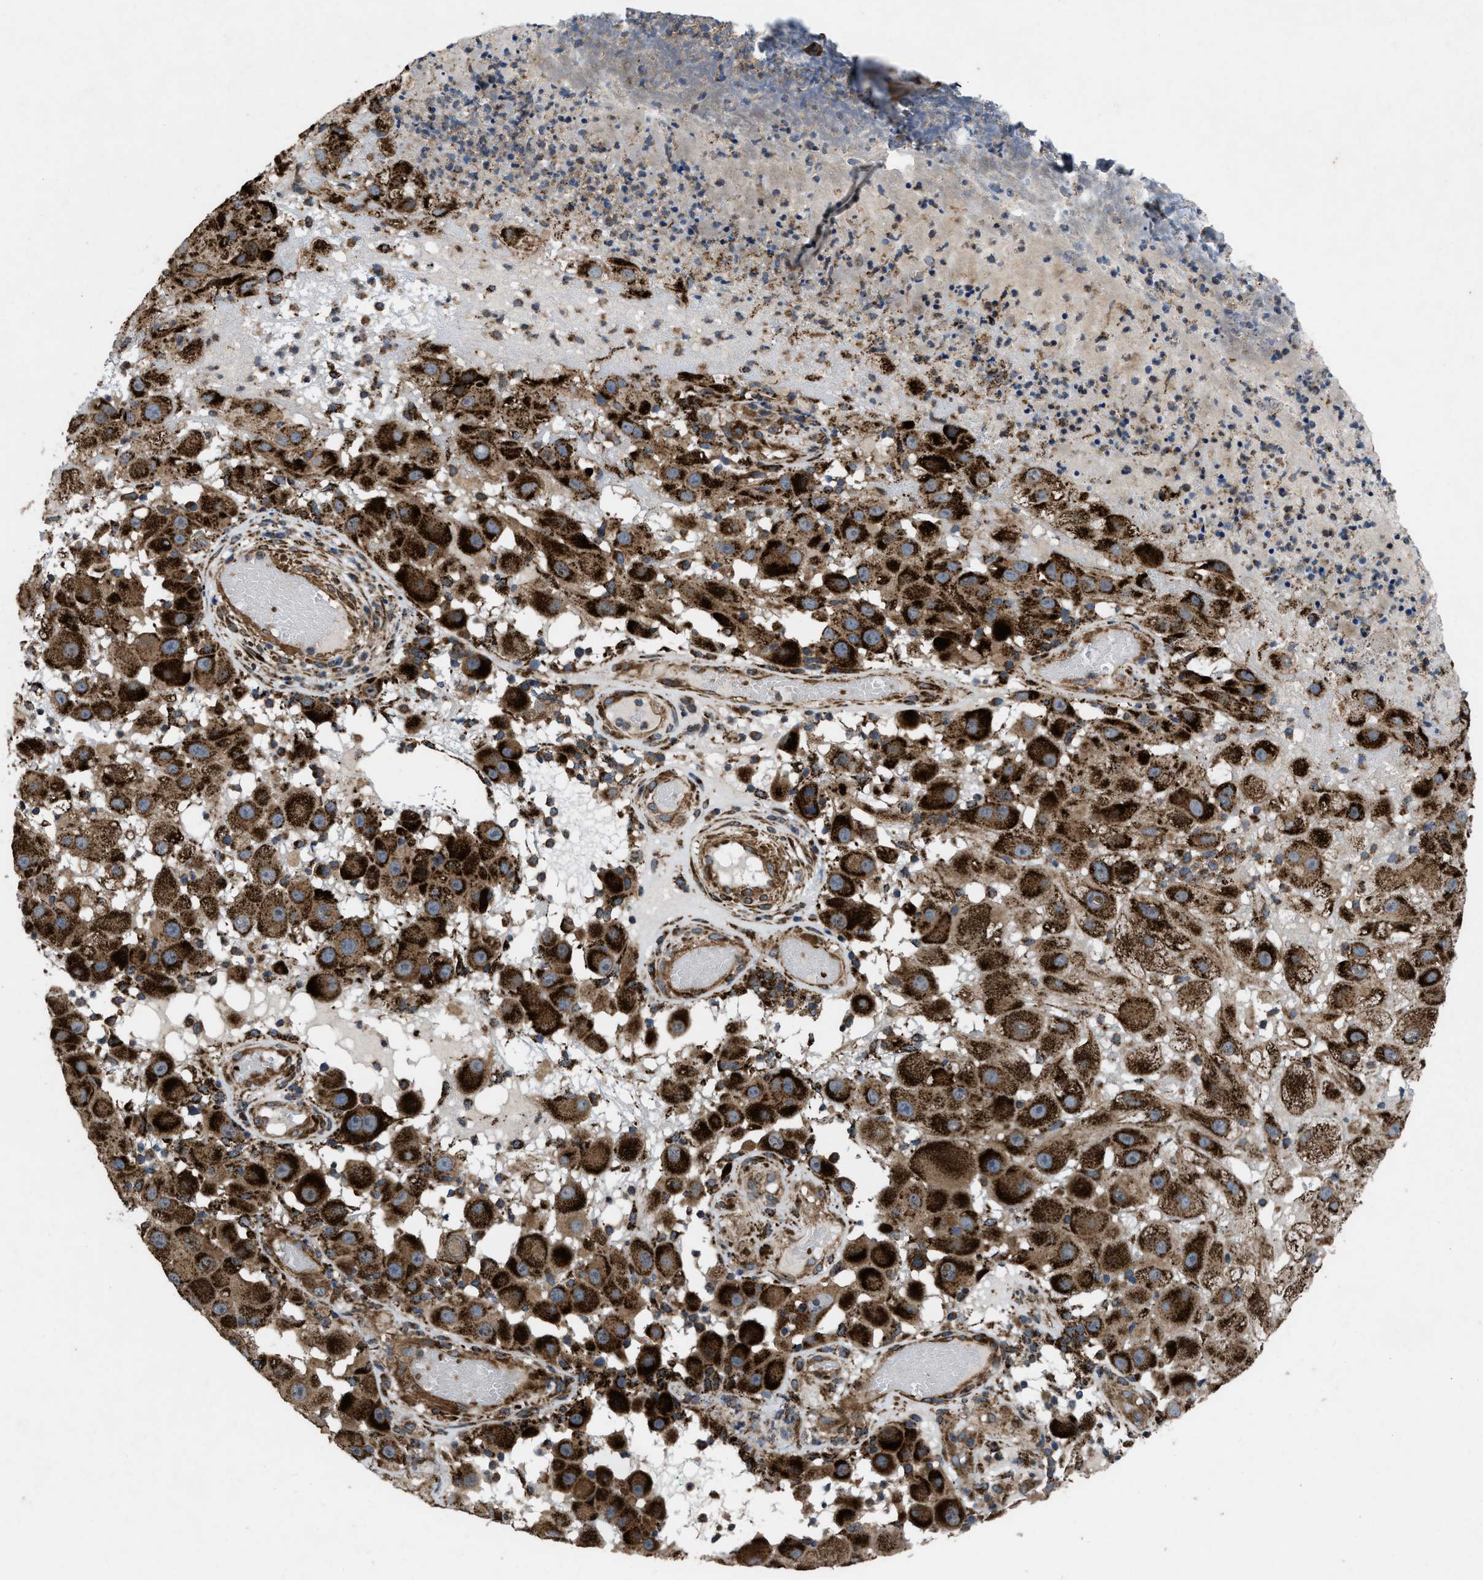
{"staining": {"intensity": "strong", "quantity": ">75%", "location": "cytoplasmic/membranous"}, "tissue": "melanoma", "cell_type": "Tumor cells", "image_type": "cancer", "snomed": [{"axis": "morphology", "description": "Malignant melanoma, NOS"}, {"axis": "topography", "description": "Skin"}], "caption": "Human melanoma stained with a brown dye reveals strong cytoplasmic/membranous positive staining in approximately >75% of tumor cells.", "gene": "PER3", "patient": {"sex": "female", "age": 81}}